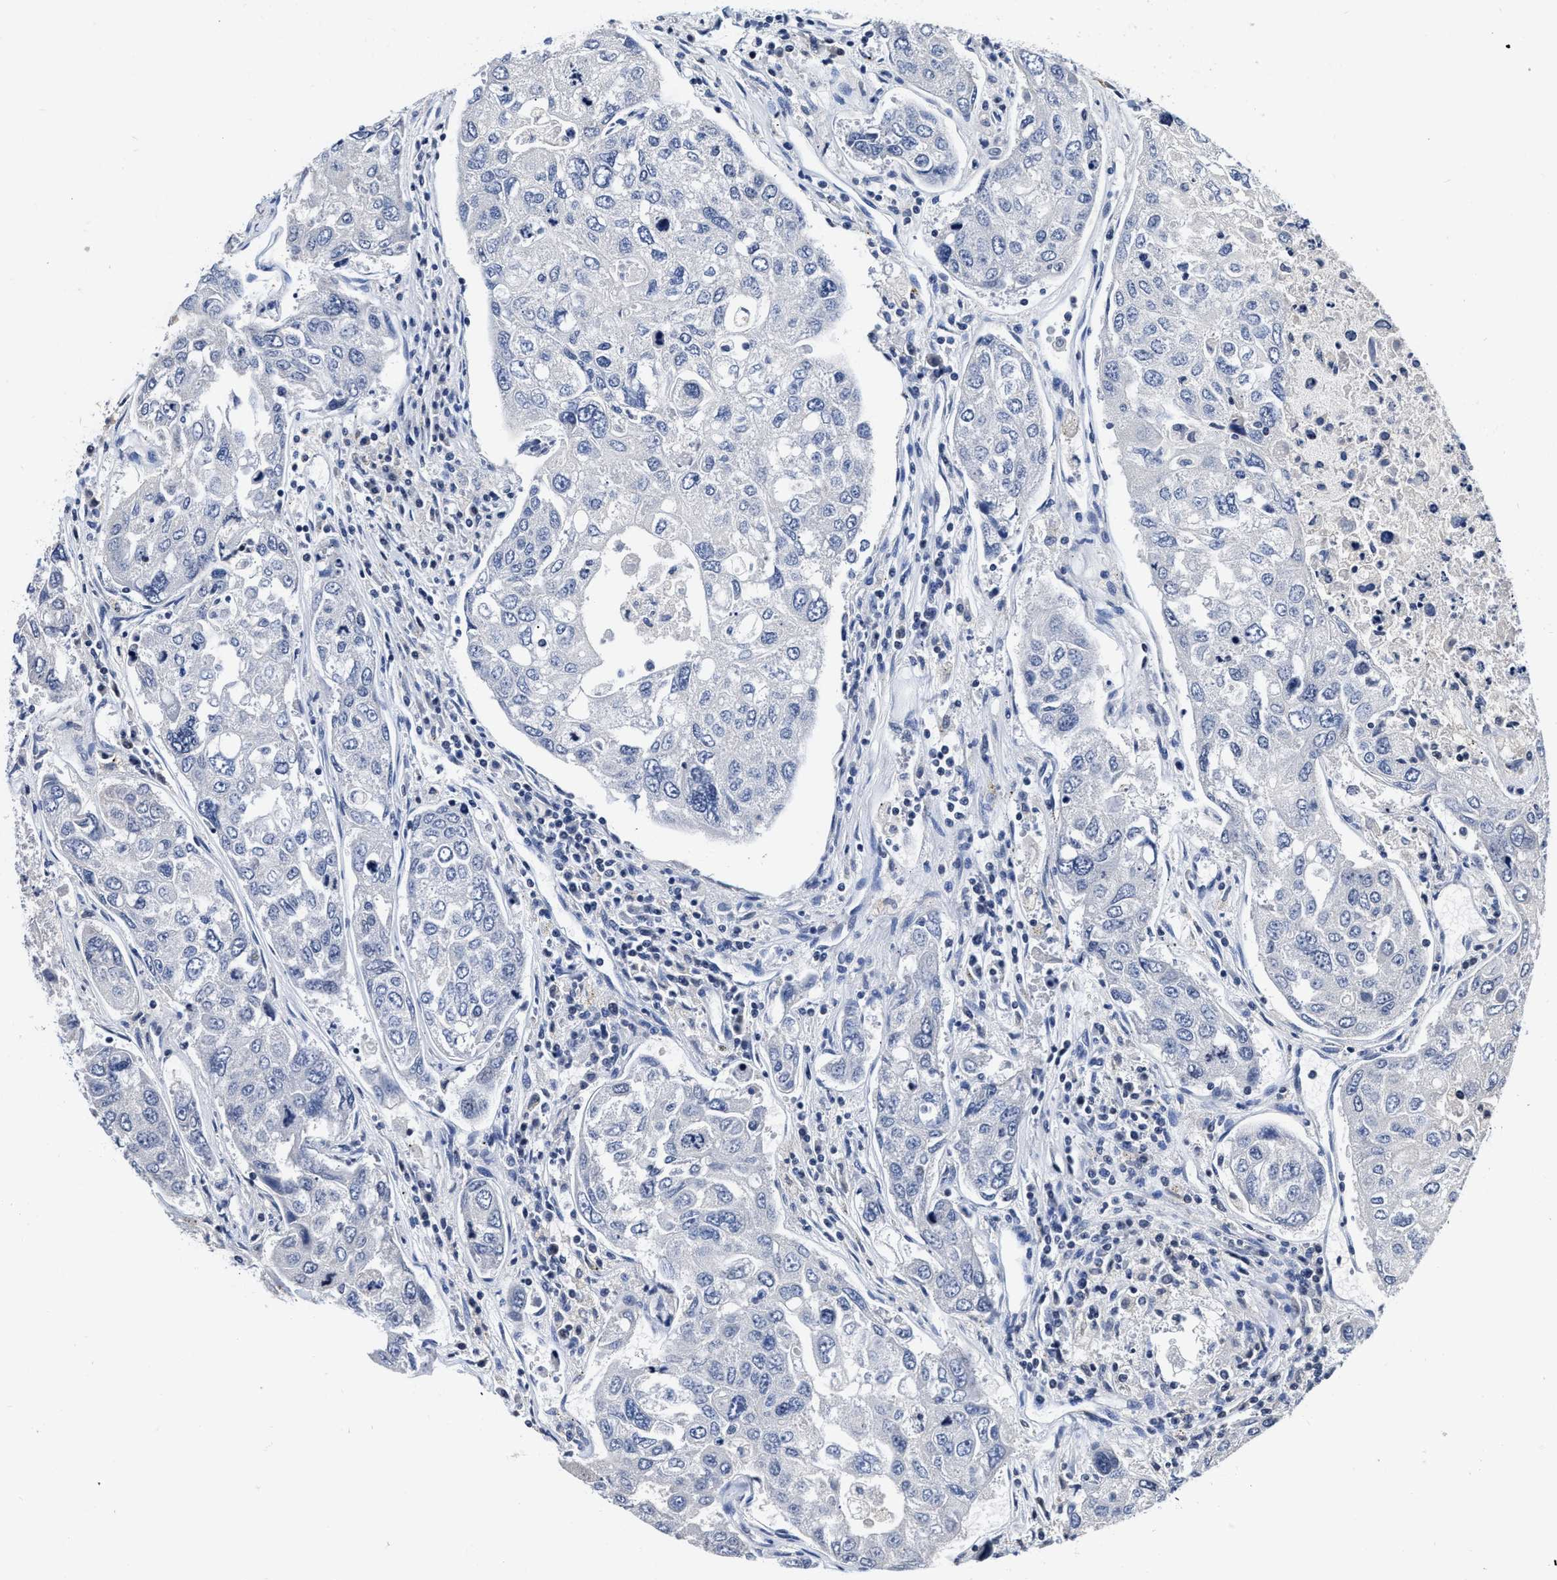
{"staining": {"intensity": "negative", "quantity": "none", "location": "none"}, "tissue": "urothelial cancer", "cell_type": "Tumor cells", "image_type": "cancer", "snomed": [{"axis": "morphology", "description": "Urothelial carcinoma, High grade"}, {"axis": "topography", "description": "Lymph node"}, {"axis": "topography", "description": "Urinary bladder"}], "caption": "An IHC micrograph of urothelial cancer is shown. There is no staining in tumor cells of urothelial cancer.", "gene": "FBLN2", "patient": {"sex": "male", "age": 51}}